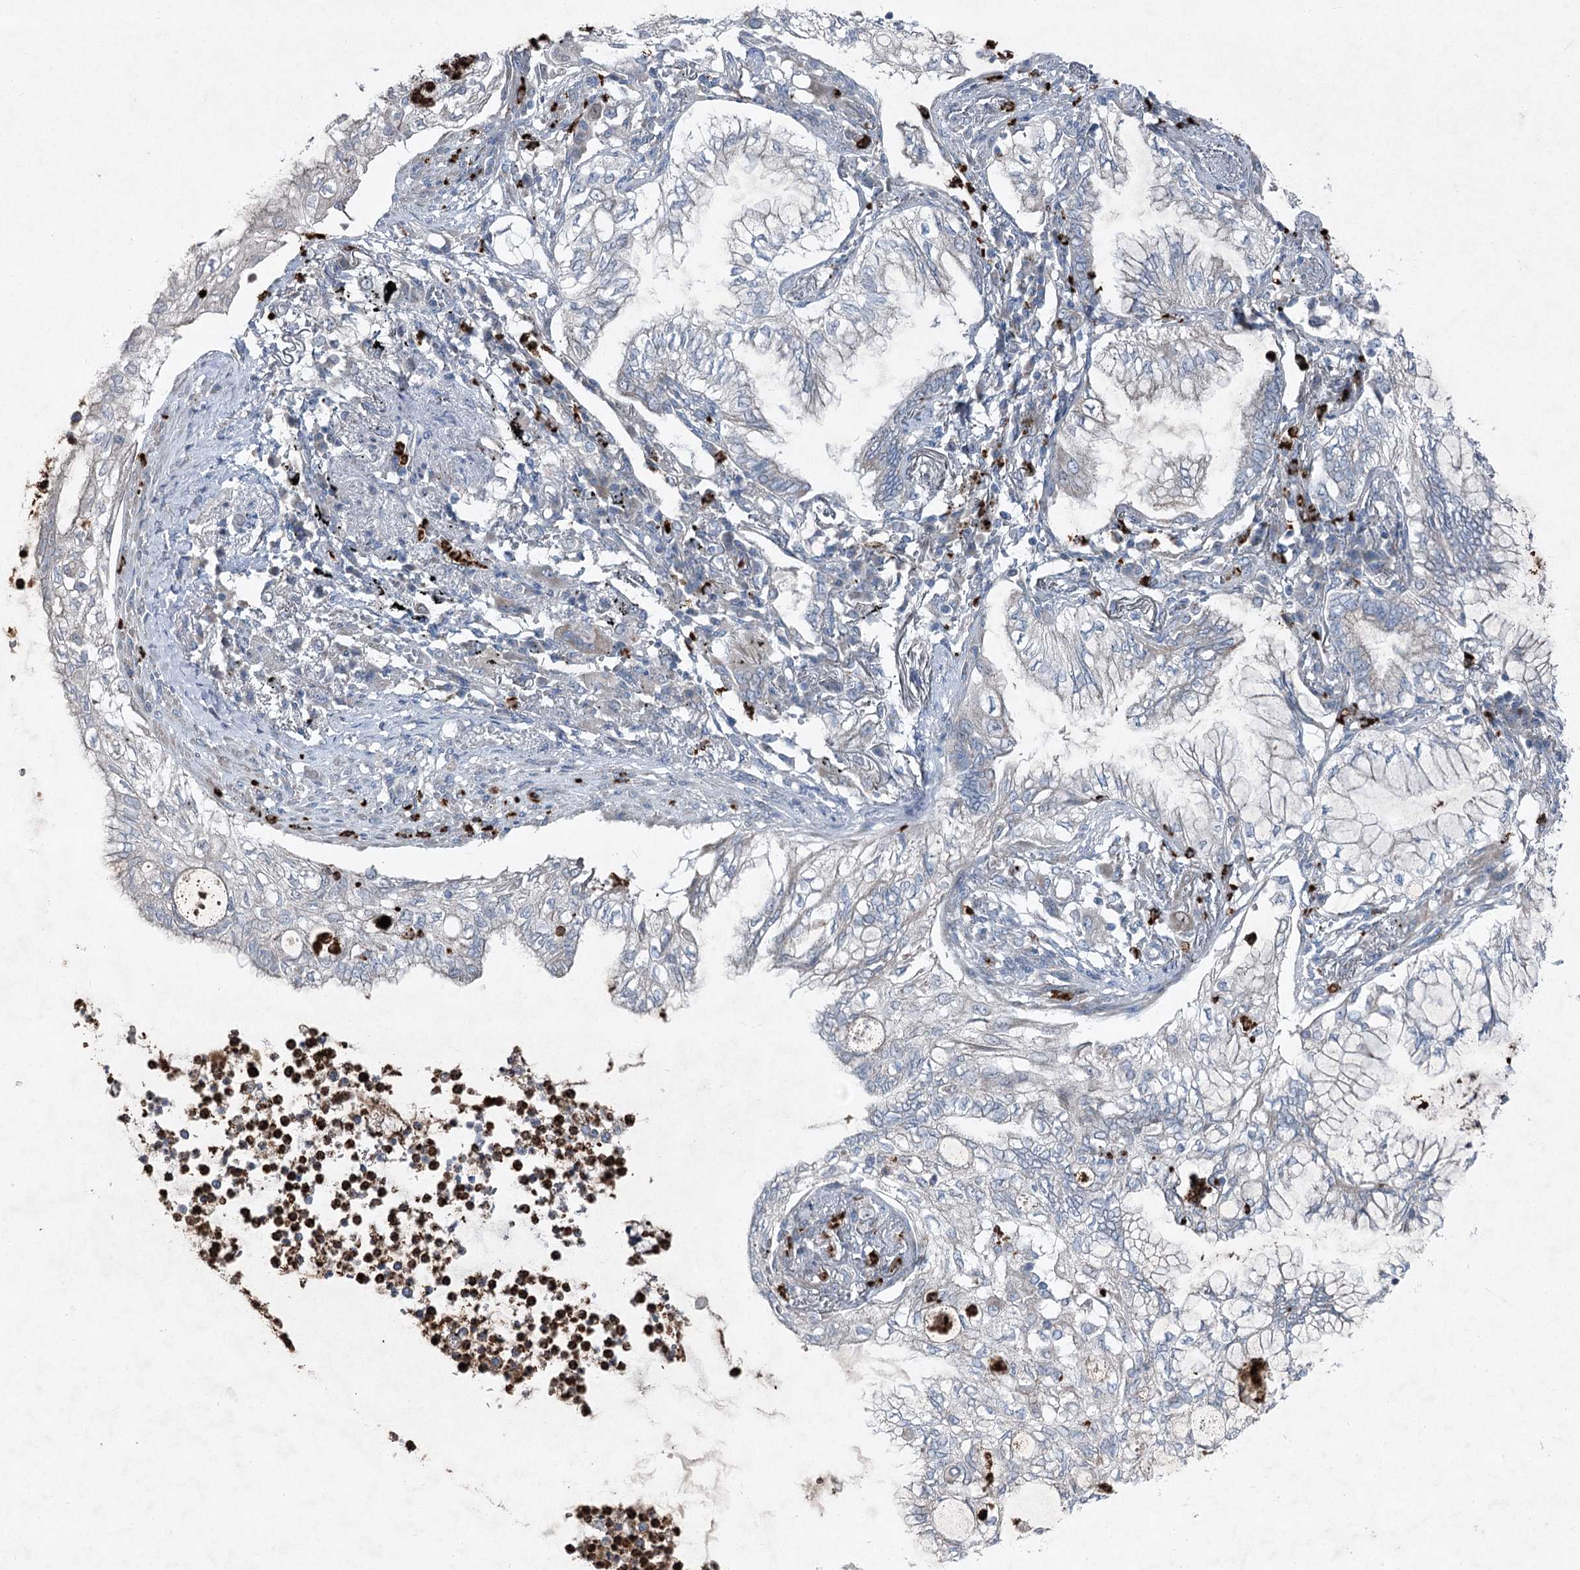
{"staining": {"intensity": "negative", "quantity": "none", "location": "none"}, "tissue": "lung cancer", "cell_type": "Tumor cells", "image_type": "cancer", "snomed": [{"axis": "morphology", "description": "Adenocarcinoma, NOS"}, {"axis": "topography", "description": "Lung"}], "caption": "Immunohistochemistry image of neoplastic tissue: human lung cancer (adenocarcinoma) stained with DAB (3,3'-diaminobenzidine) reveals no significant protein expression in tumor cells.", "gene": "PLA2G12A", "patient": {"sex": "female", "age": 70}}